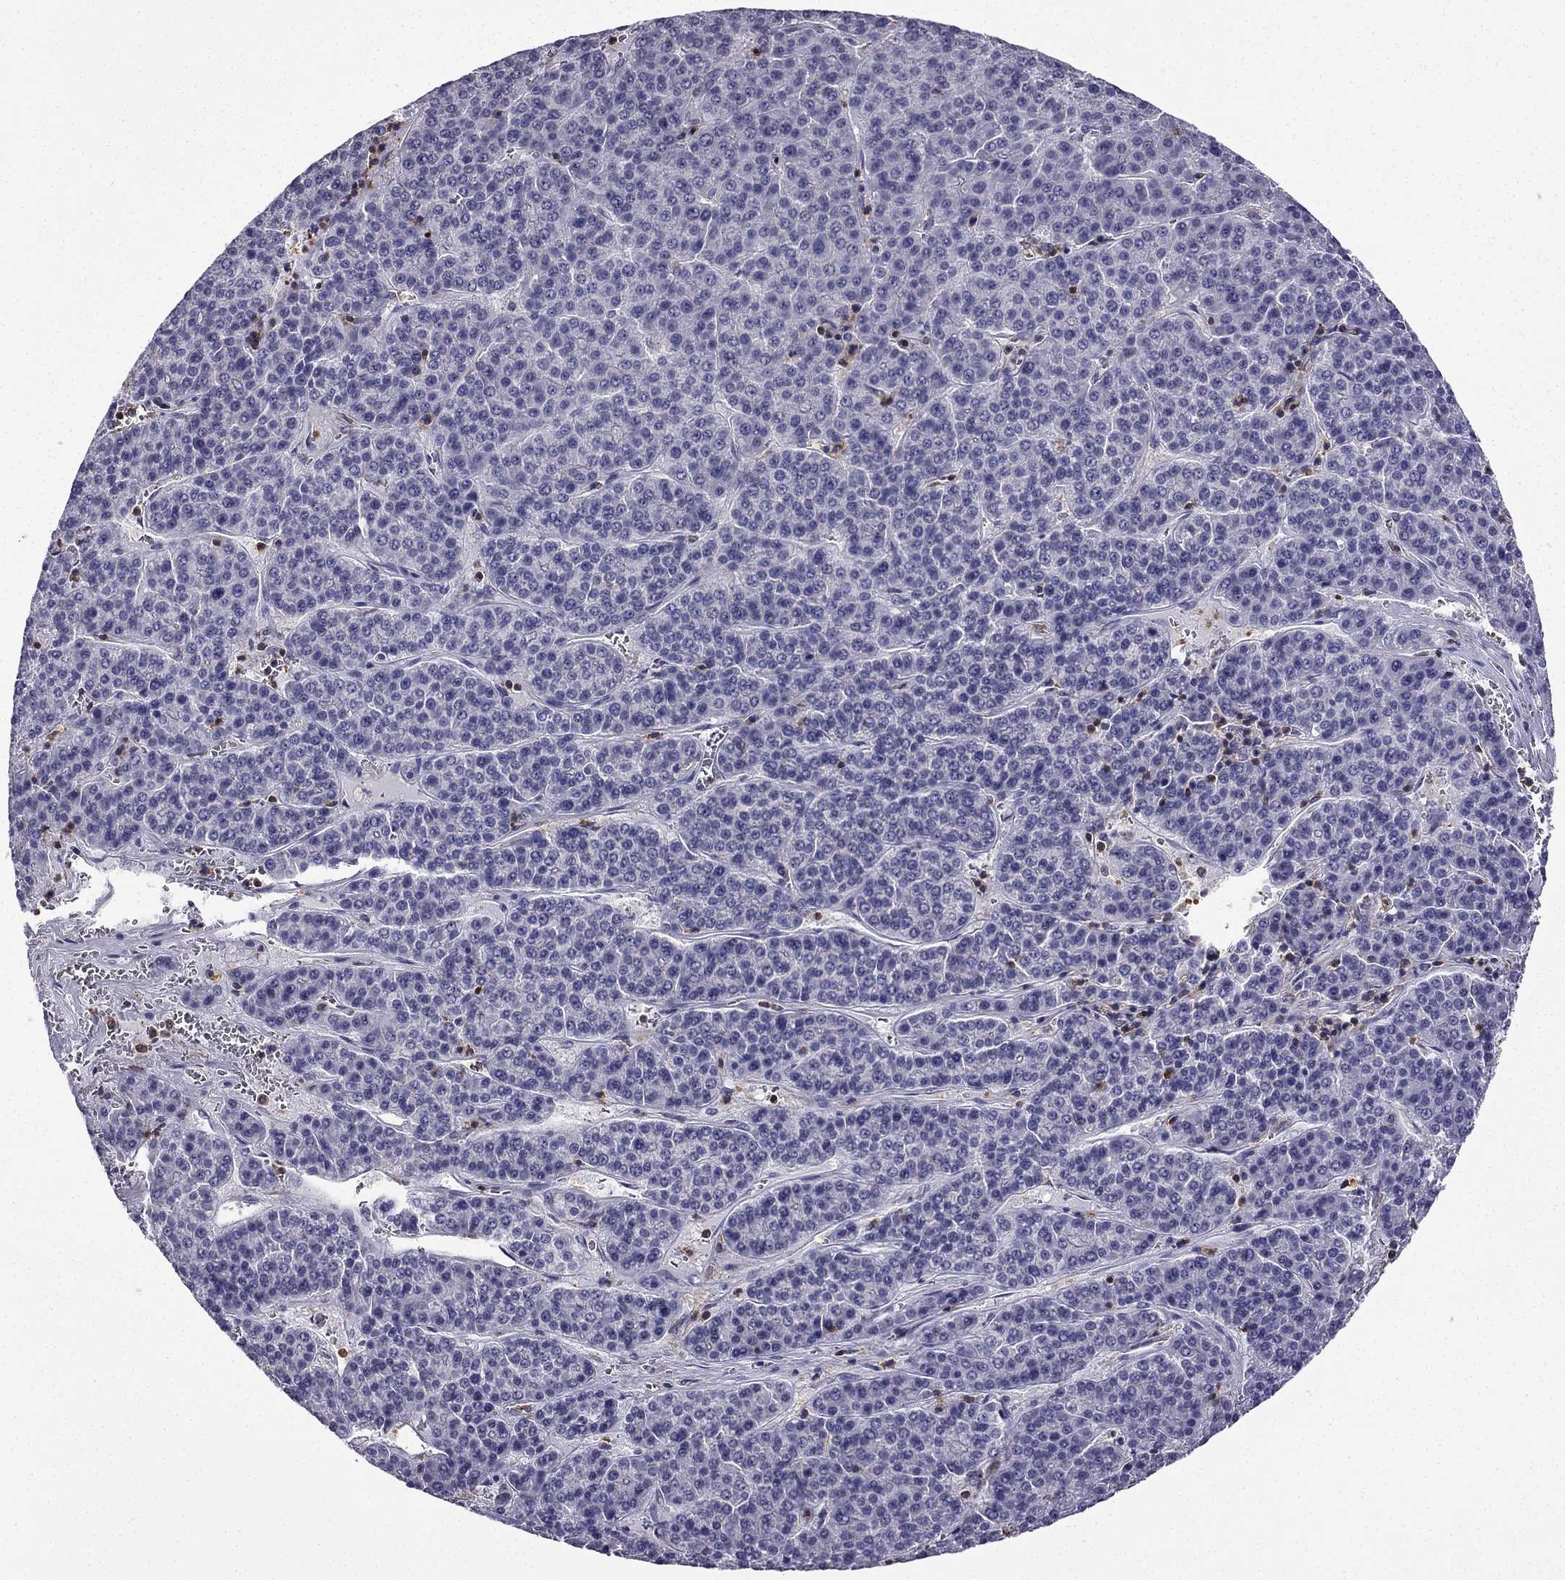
{"staining": {"intensity": "negative", "quantity": "none", "location": "none"}, "tissue": "liver cancer", "cell_type": "Tumor cells", "image_type": "cancer", "snomed": [{"axis": "morphology", "description": "Carcinoma, Hepatocellular, NOS"}, {"axis": "topography", "description": "Liver"}], "caption": "A photomicrograph of human liver cancer is negative for staining in tumor cells.", "gene": "CCK", "patient": {"sex": "female", "age": 58}}